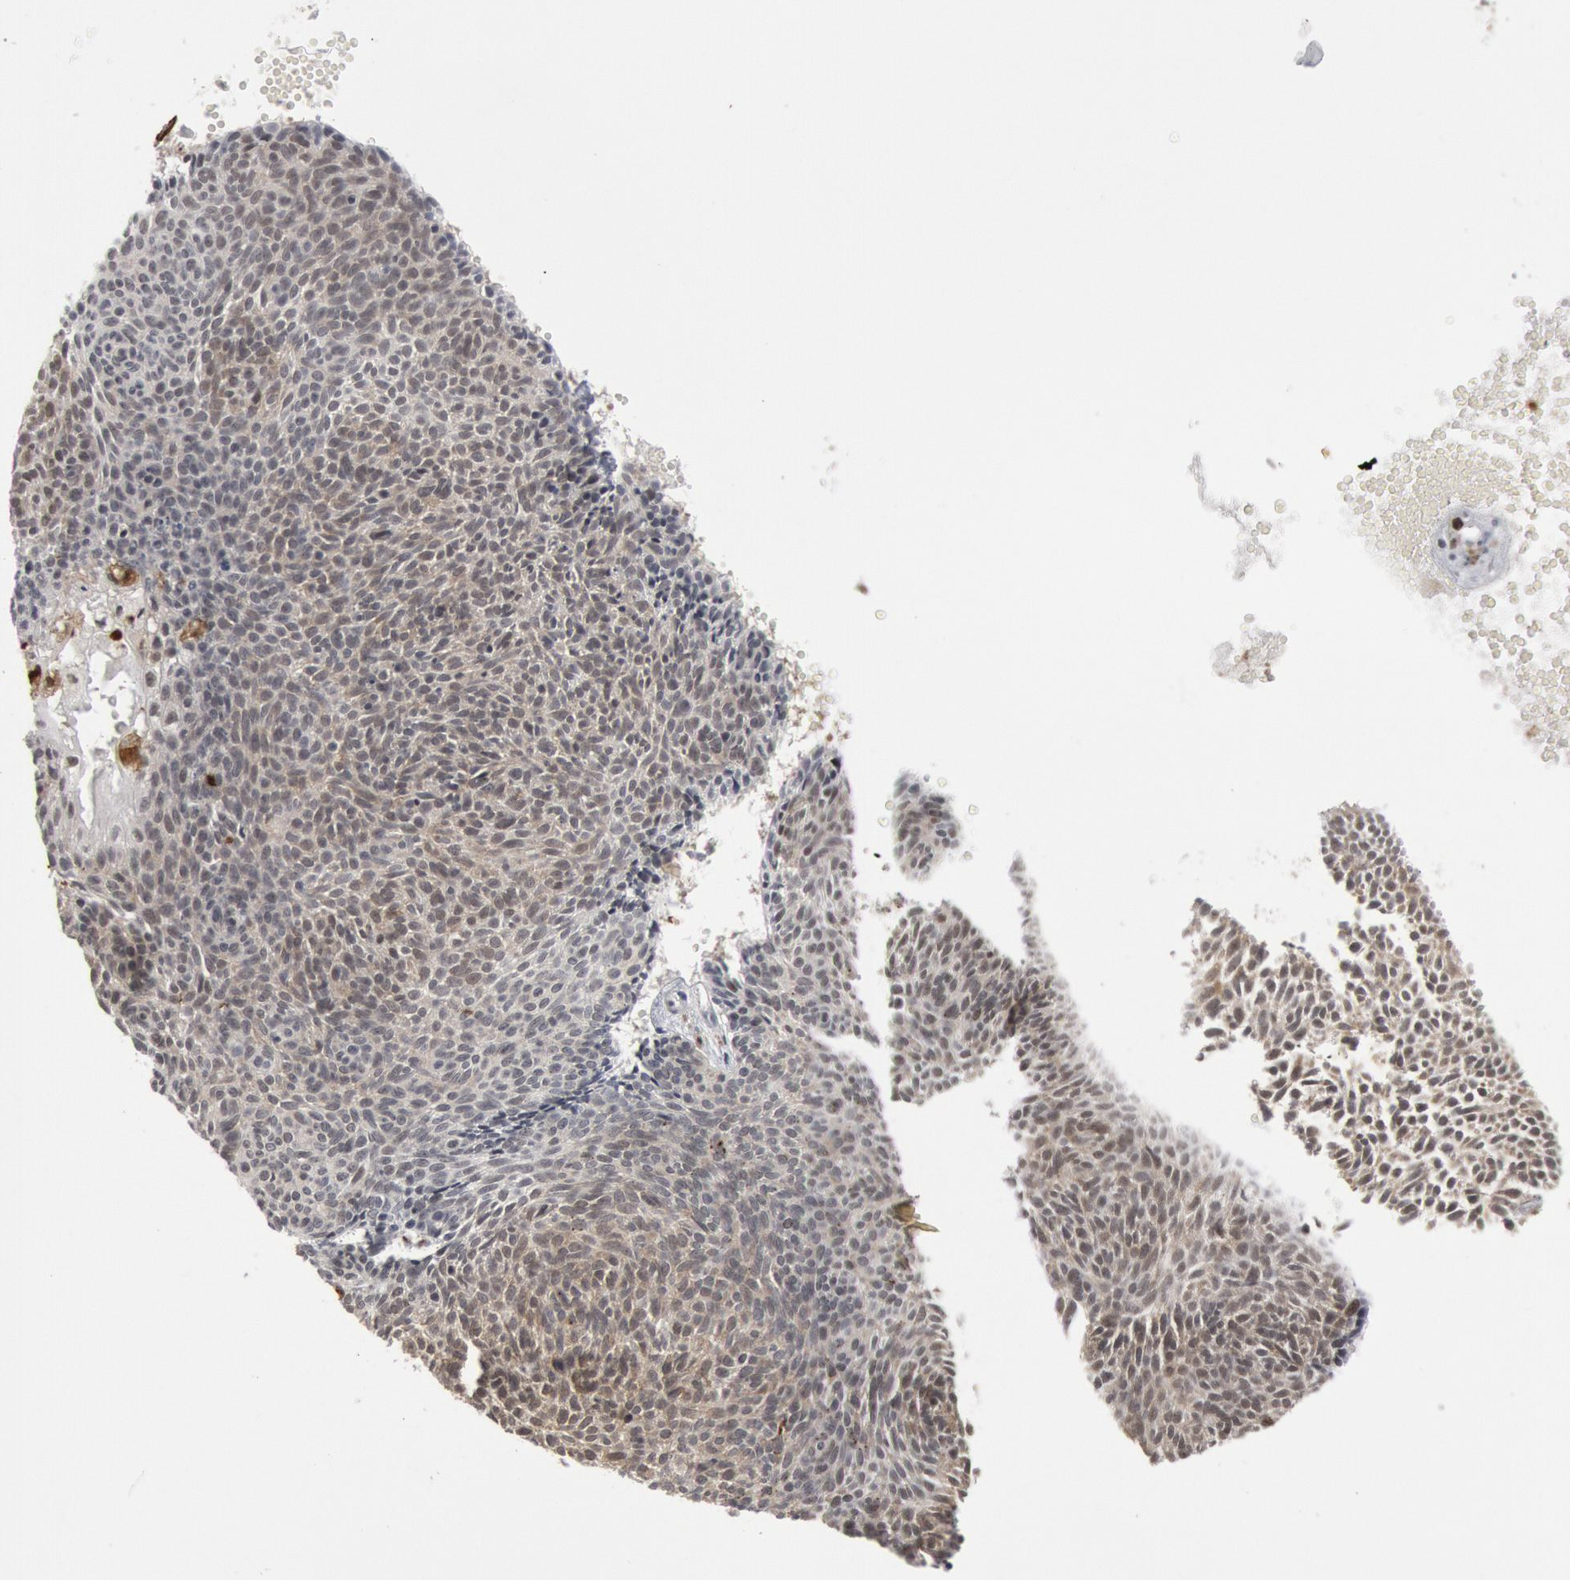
{"staining": {"intensity": "negative", "quantity": "none", "location": "none"}, "tissue": "skin cancer", "cell_type": "Tumor cells", "image_type": "cancer", "snomed": [{"axis": "morphology", "description": "Basal cell carcinoma"}, {"axis": "topography", "description": "Skin"}], "caption": "A micrograph of basal cell carcinoma (skin) stained for a protein displays no brown staining in tumor cells.", "gene": "PTPN6", "patient": {"sex": "male", "age": 84}}